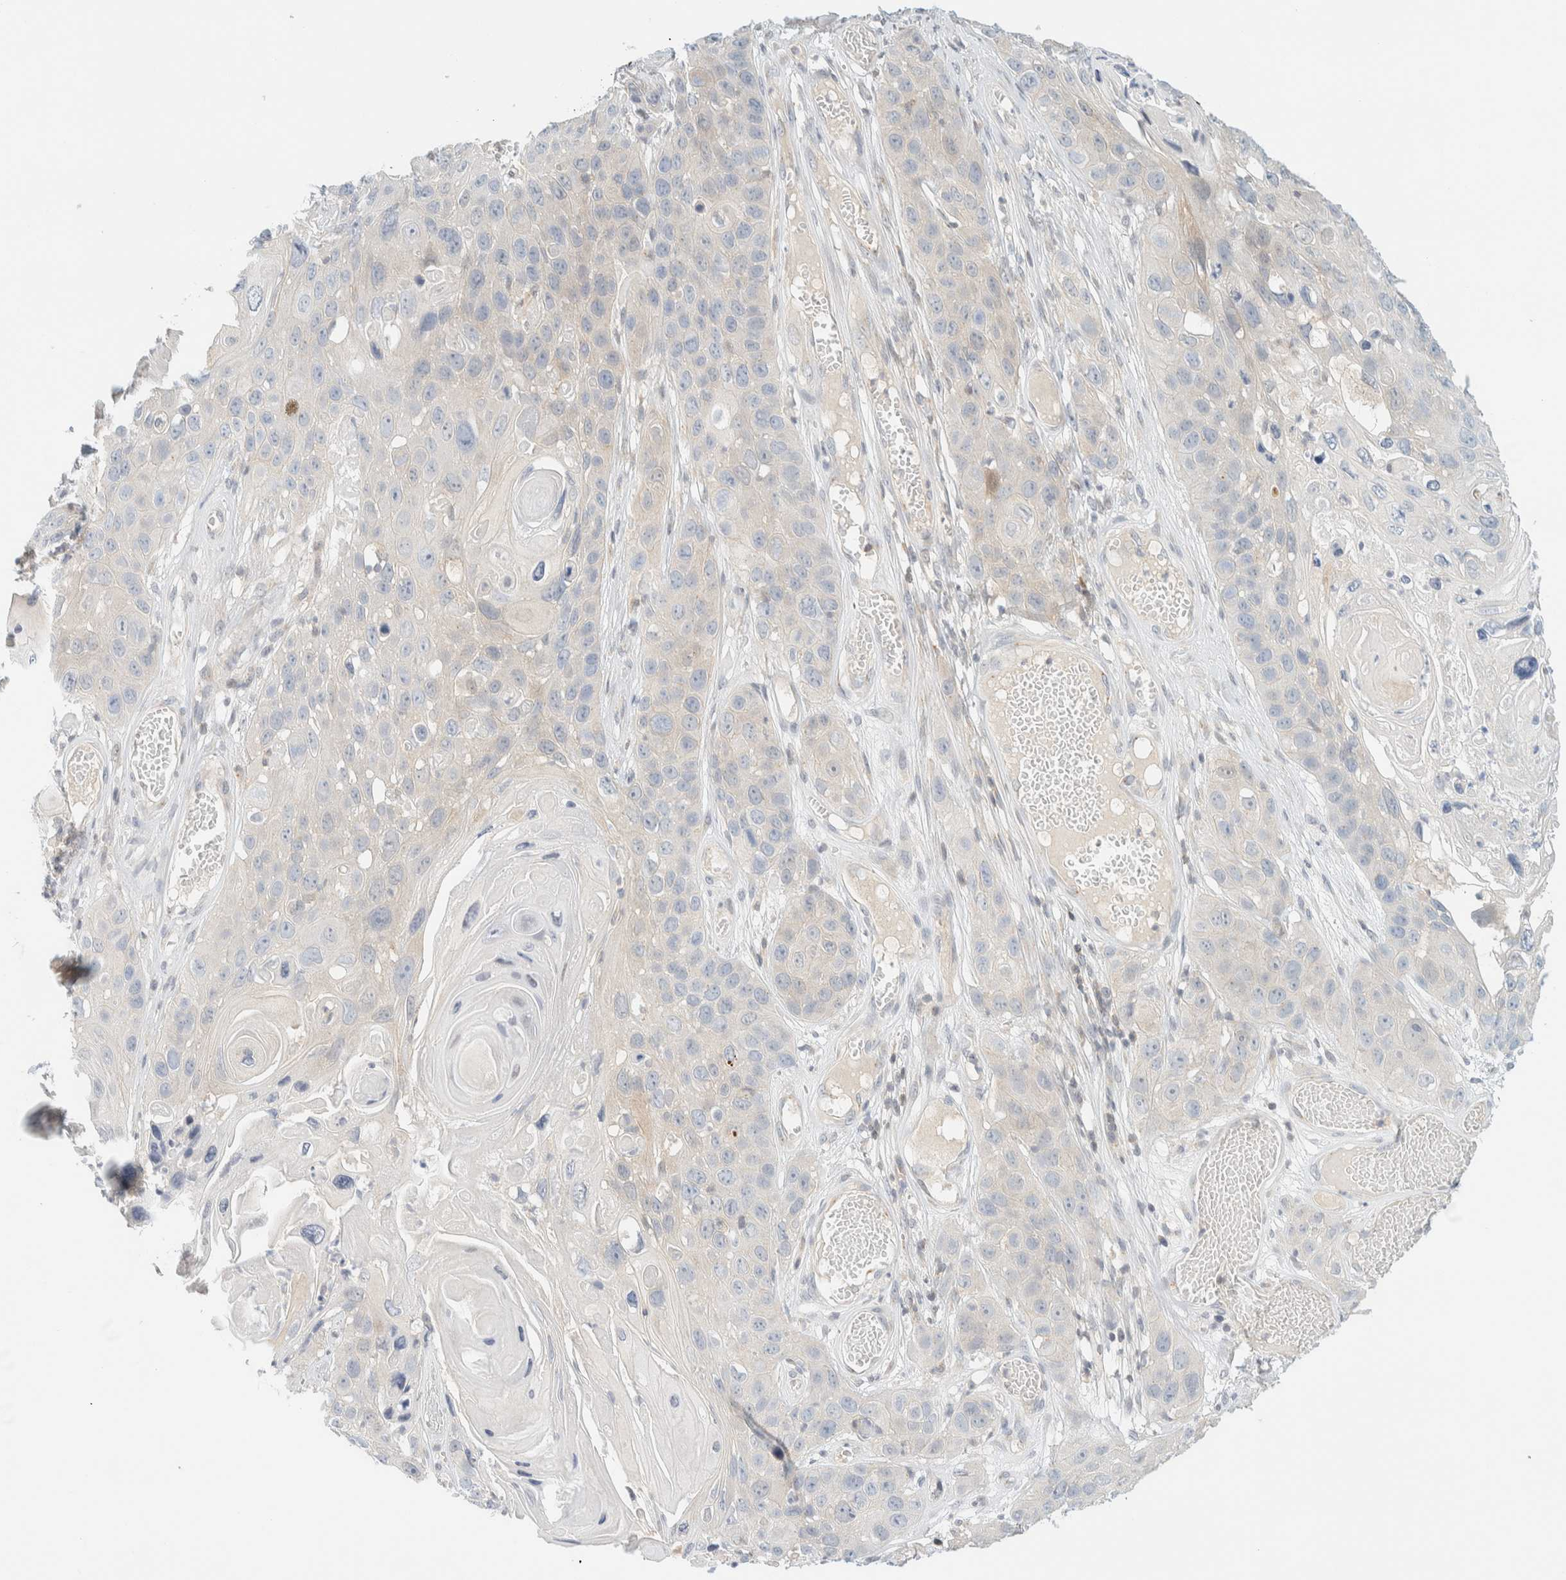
{"staining": {"intensity": "negative", "quantity": "none", "location": "none"}, "tissue": "skin cancer", "cell_type": "Tumor cells", "image_type": "cancer", "snomed": [{"axis": "morphology", "description": "Squamous cell carcinoma, NOS"}, {"axis": "topography", "description": "Skin"}], "caption": "IHC of skin cancer exhibits no positivity in tumor cells.", "gene": "PCYT2", "patient": {"sex": "male", "age": 55}}